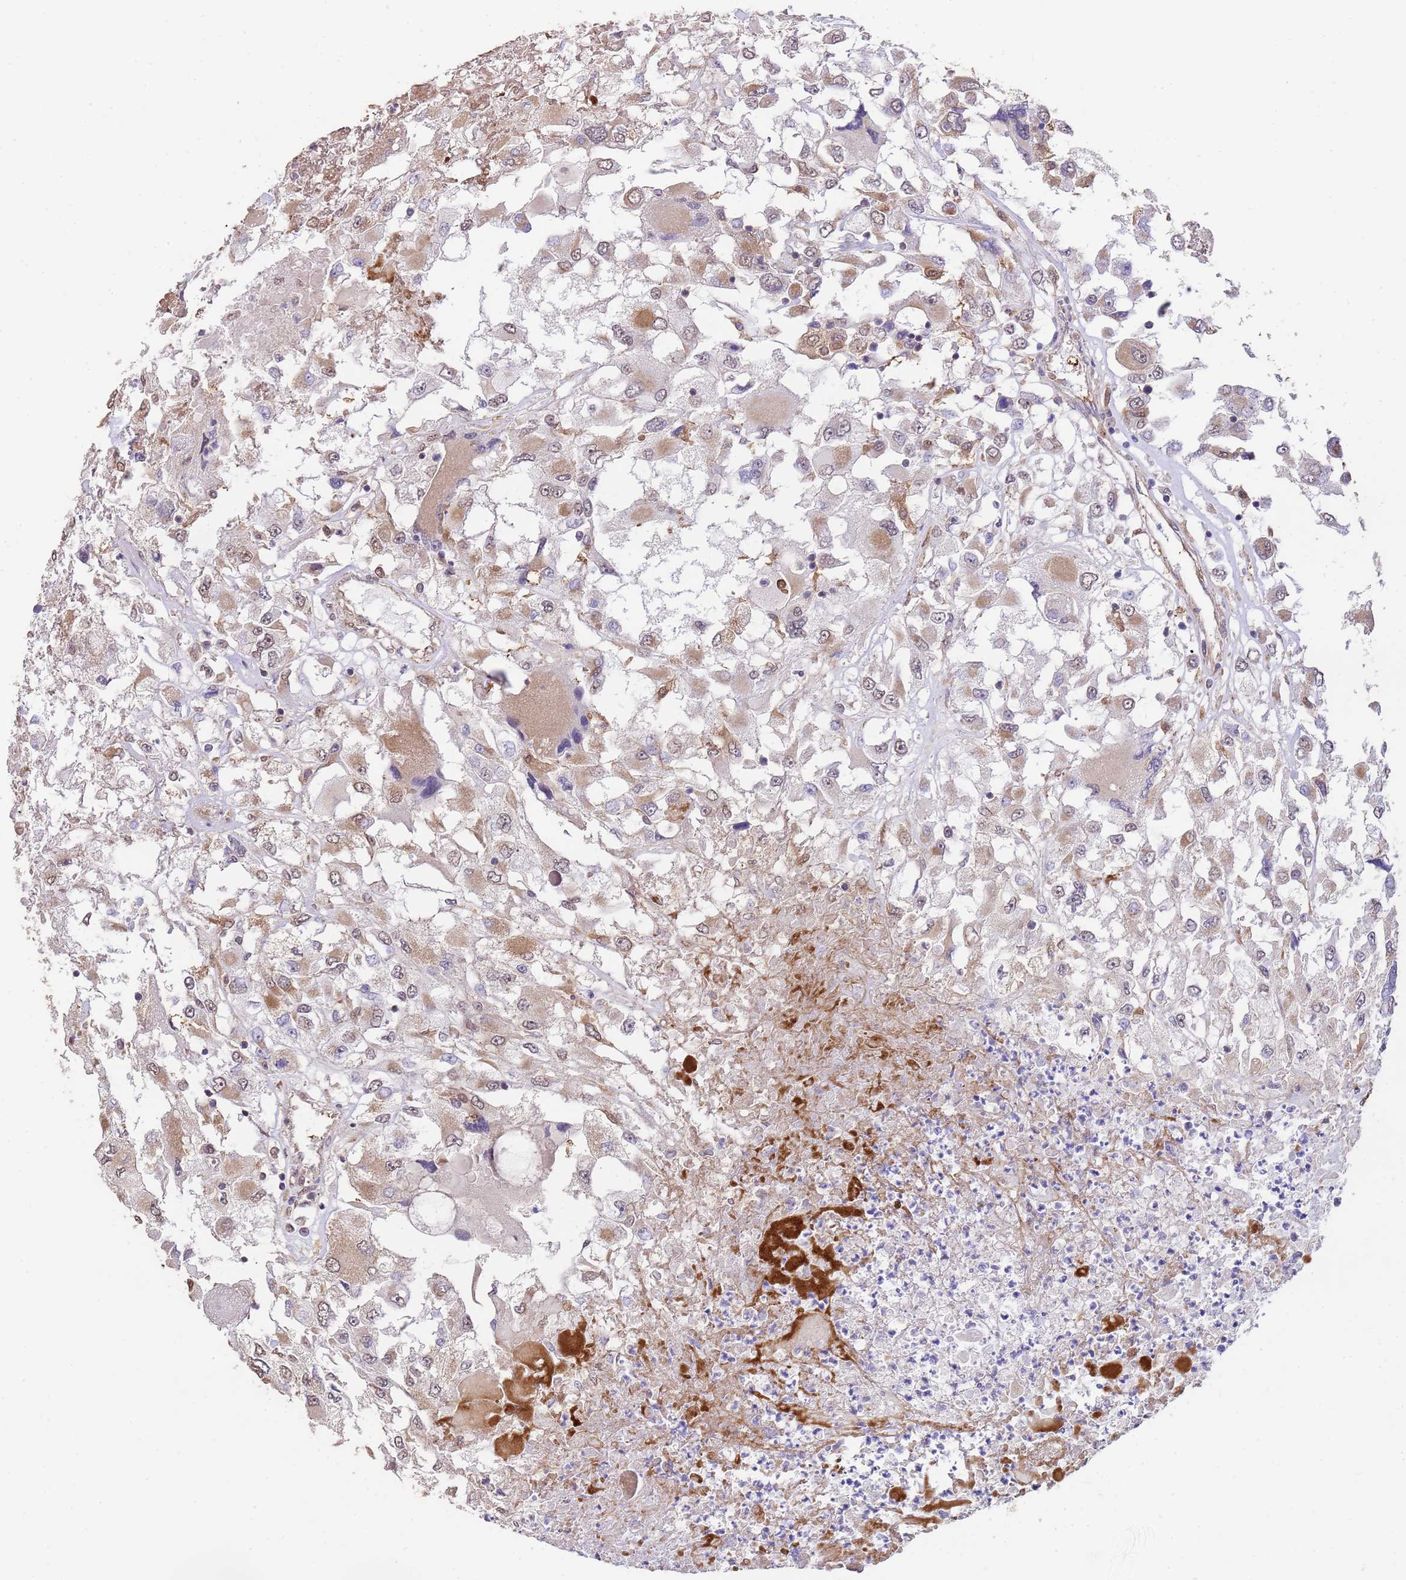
{"staining": {"intensity": "moderate", "quantity": "<25%", "location": "cytoplasmic/membranous,nuclear"}, "tissue": "renal cancer", "cell_type": "Tumor cells", "image_type": "cancer", "snomed": [{"axis": "morphology", "description": "Adenocarcinoma, NOS"}, {"axis": "topography", "description": "Kidney"}], "caption": "Immunohistochemical staining of renal cancer (adenocarcinoma) demonstrates low levels of moderate cytoplasmic/membranous and nuclear positivity in approximately <25% of tumor cells. The staining was performed using DAB, with brown indicating positive protein expression. Nuclei are stained blue with hematoxylin.", "gene": "NPHP1", "patient": {"sex": "female", "age": 52}}